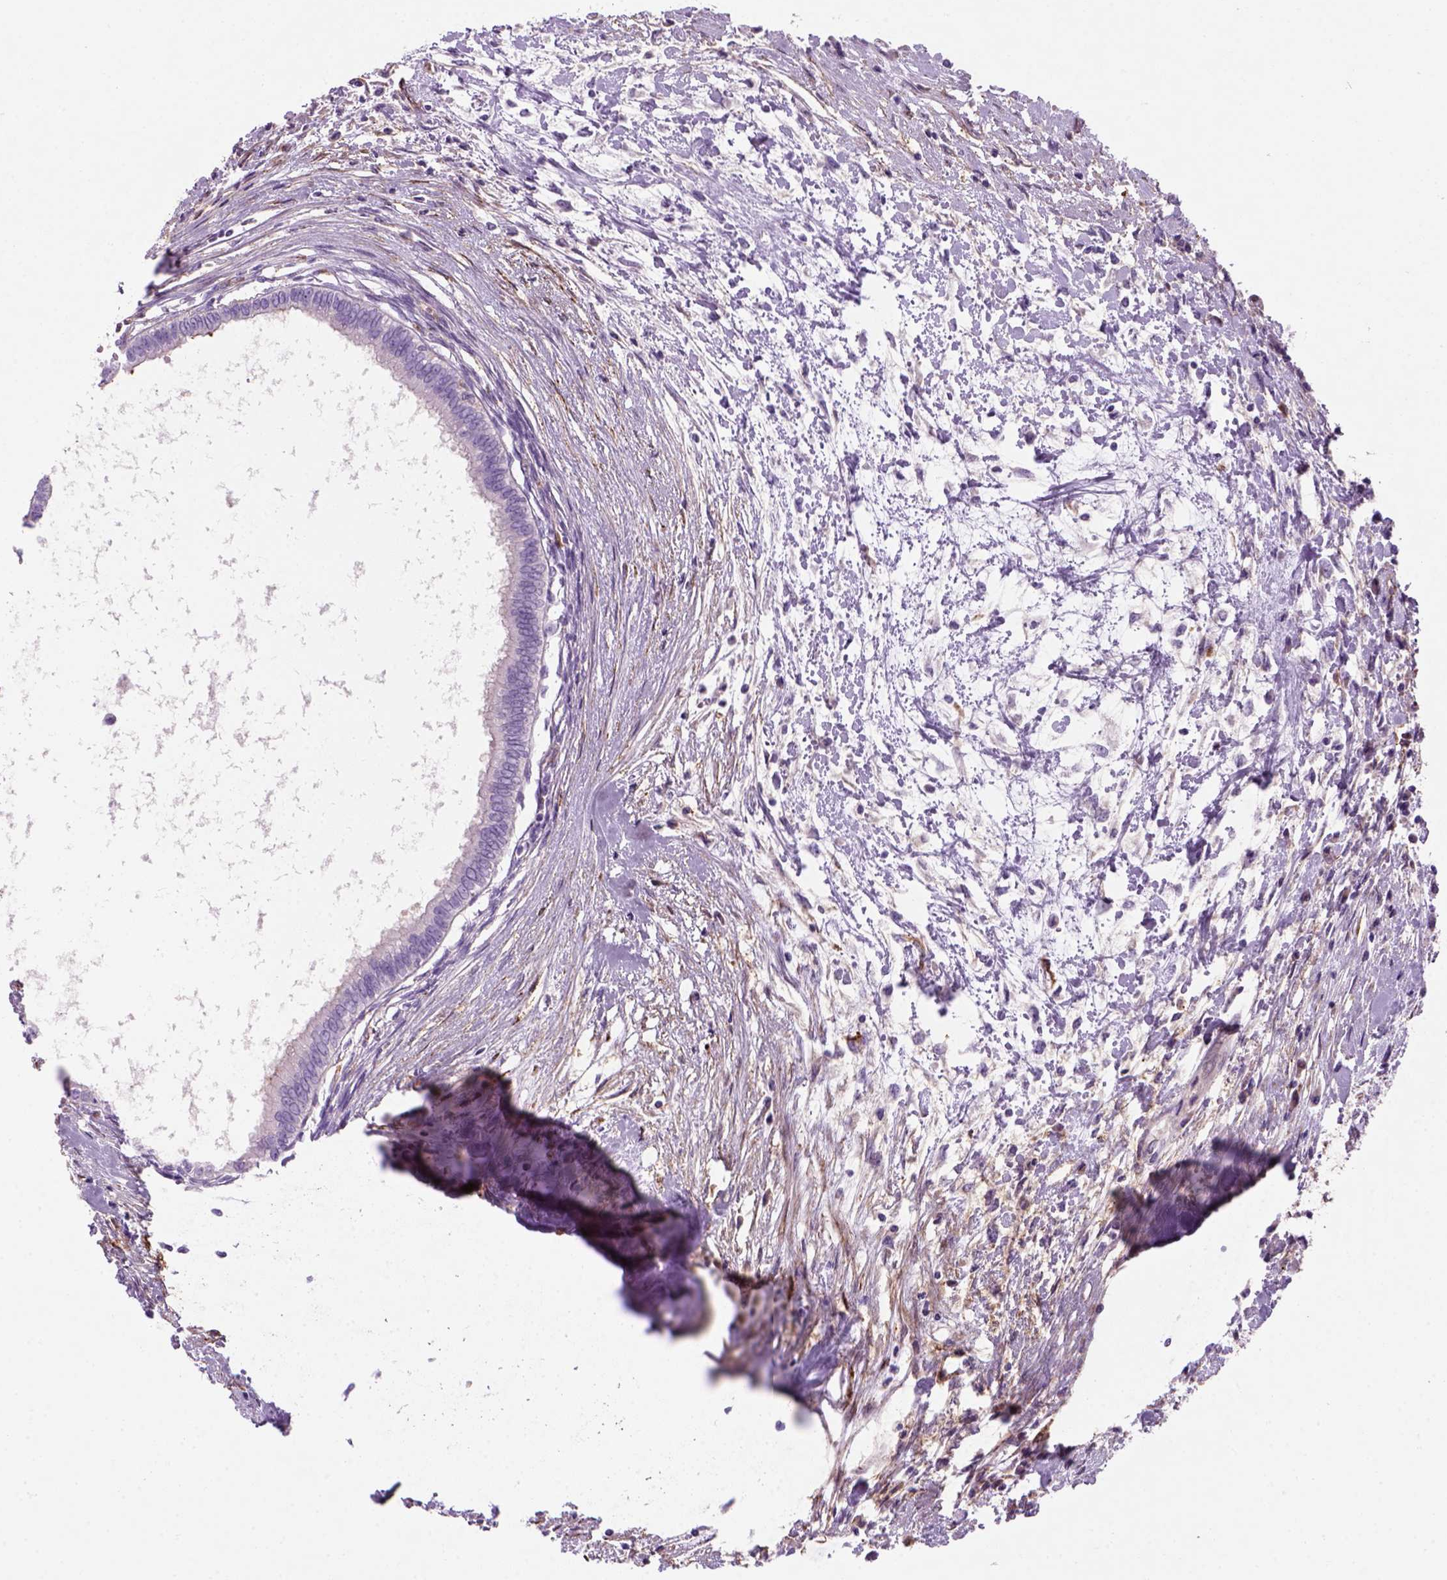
{"staining": {"intensity": "negative", "quantity": "none", "location": "none"}, "tissue": "testis cancer", "cell_type": "Tumor cells", "image_type": "cancer", "snomed": [{"axis": "morphology", "description": "Carcinoma, Embryonal, NOS"}, {"axis": "topography", "description": "Testis"}], "caption": "Protein analysis of testis cancer exhibits no significant expression in tumor cells.", "gene": "MARCKS", "patient": {"sex": "male", "age": 37}}